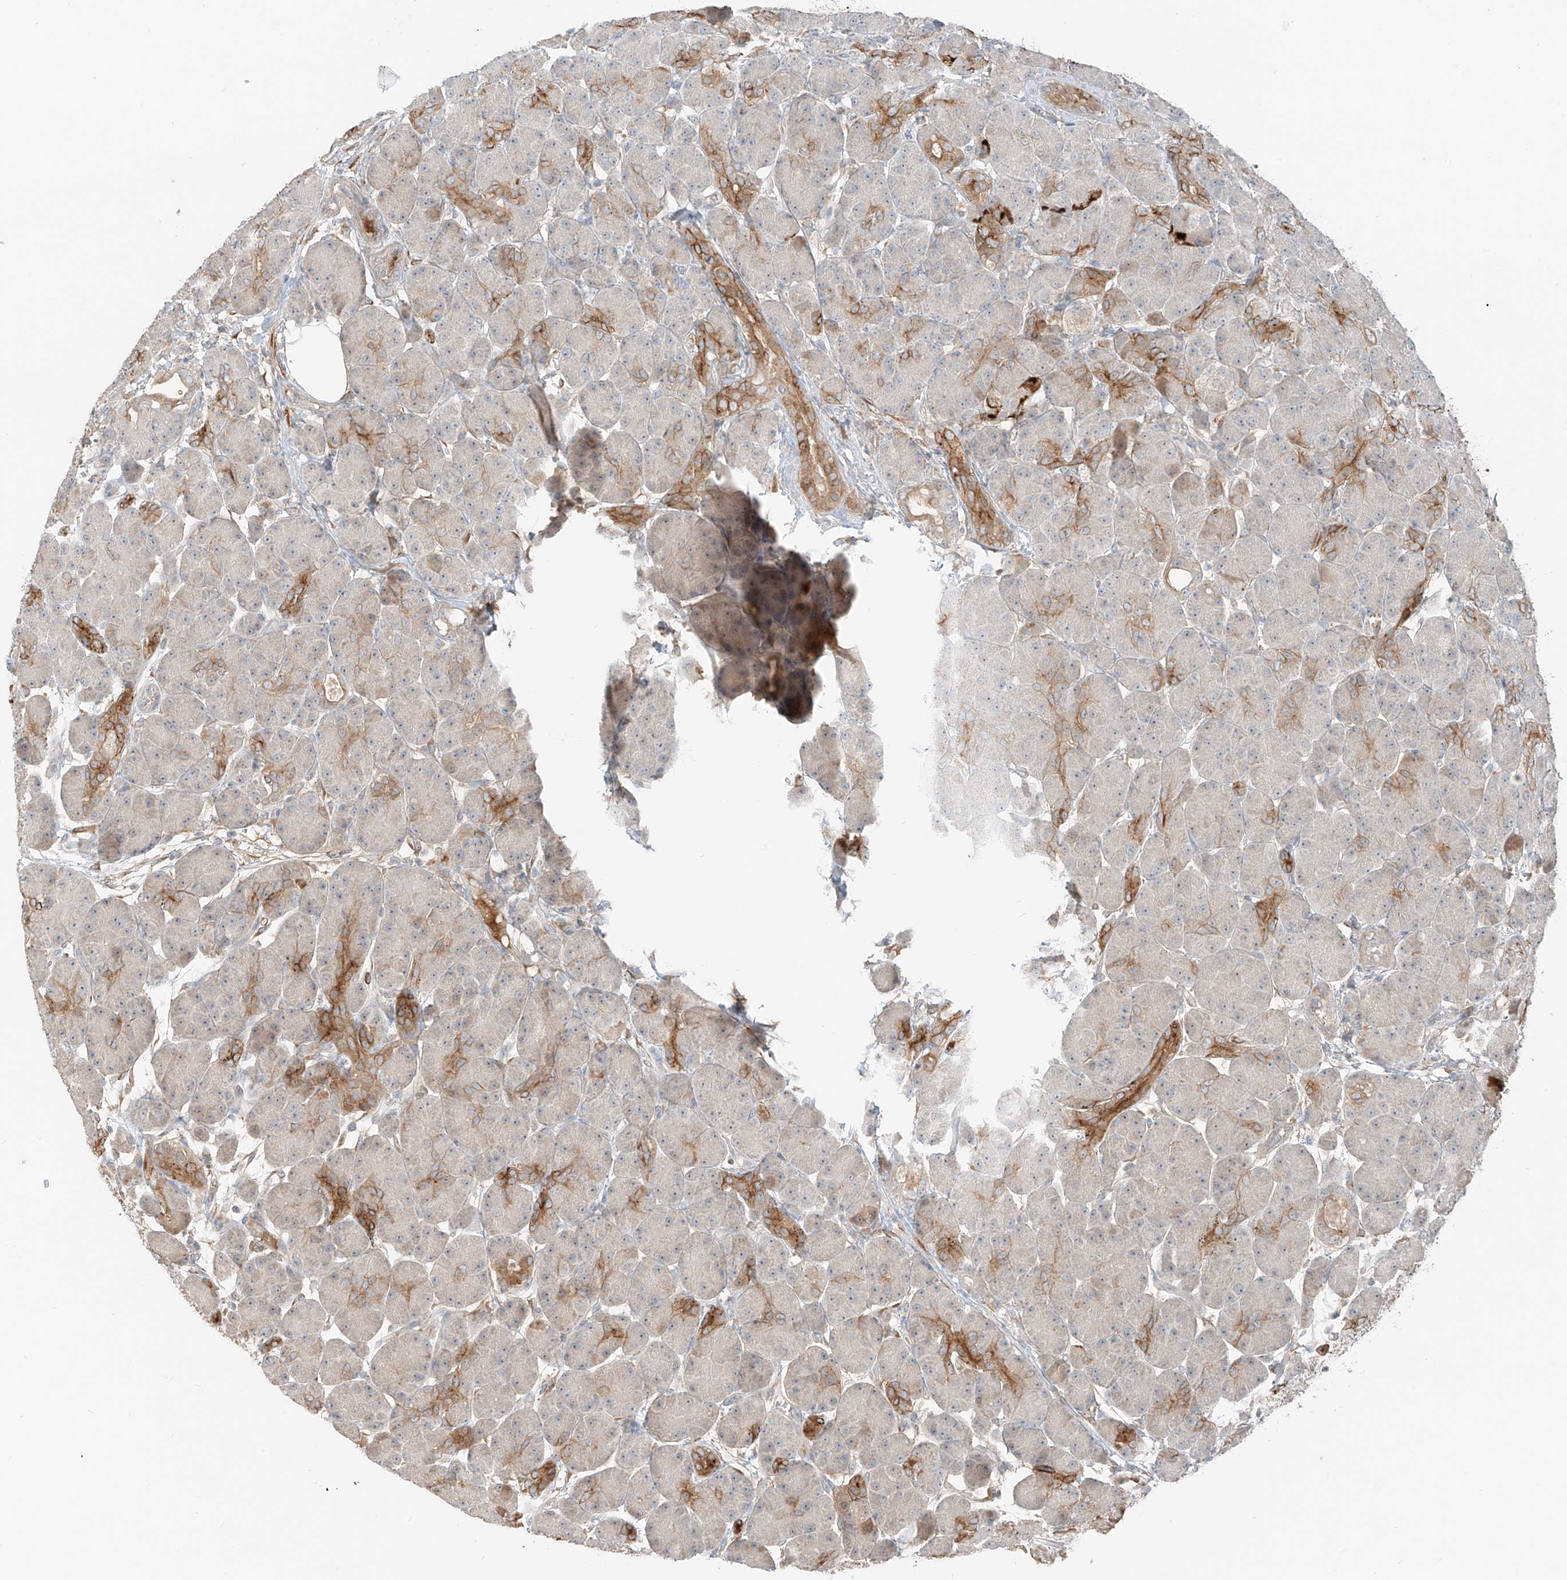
{"staining": {"intensity": "strong", "quantity": "<25%", "location": "cytoplasmic/membranous"}, "tissue": "pancreas", "cell_type": "Exocrine glandular cells", "image_type": "normal", "snomed": [{"axis": "morphology", "description": "Normal tissue, NOS"}, {"axis": "topography", "description": "Pancreas"}], "caption": "A medium amount of strong cytoplasmic/membranous positivity is appreciated in approximately <25% of exocrine glandular cells in benign pancreas. (IHC, brightfield microscopy, high magnification).", "gene": "FSTL1", "patient": {"sex": "male", "age": 63}}